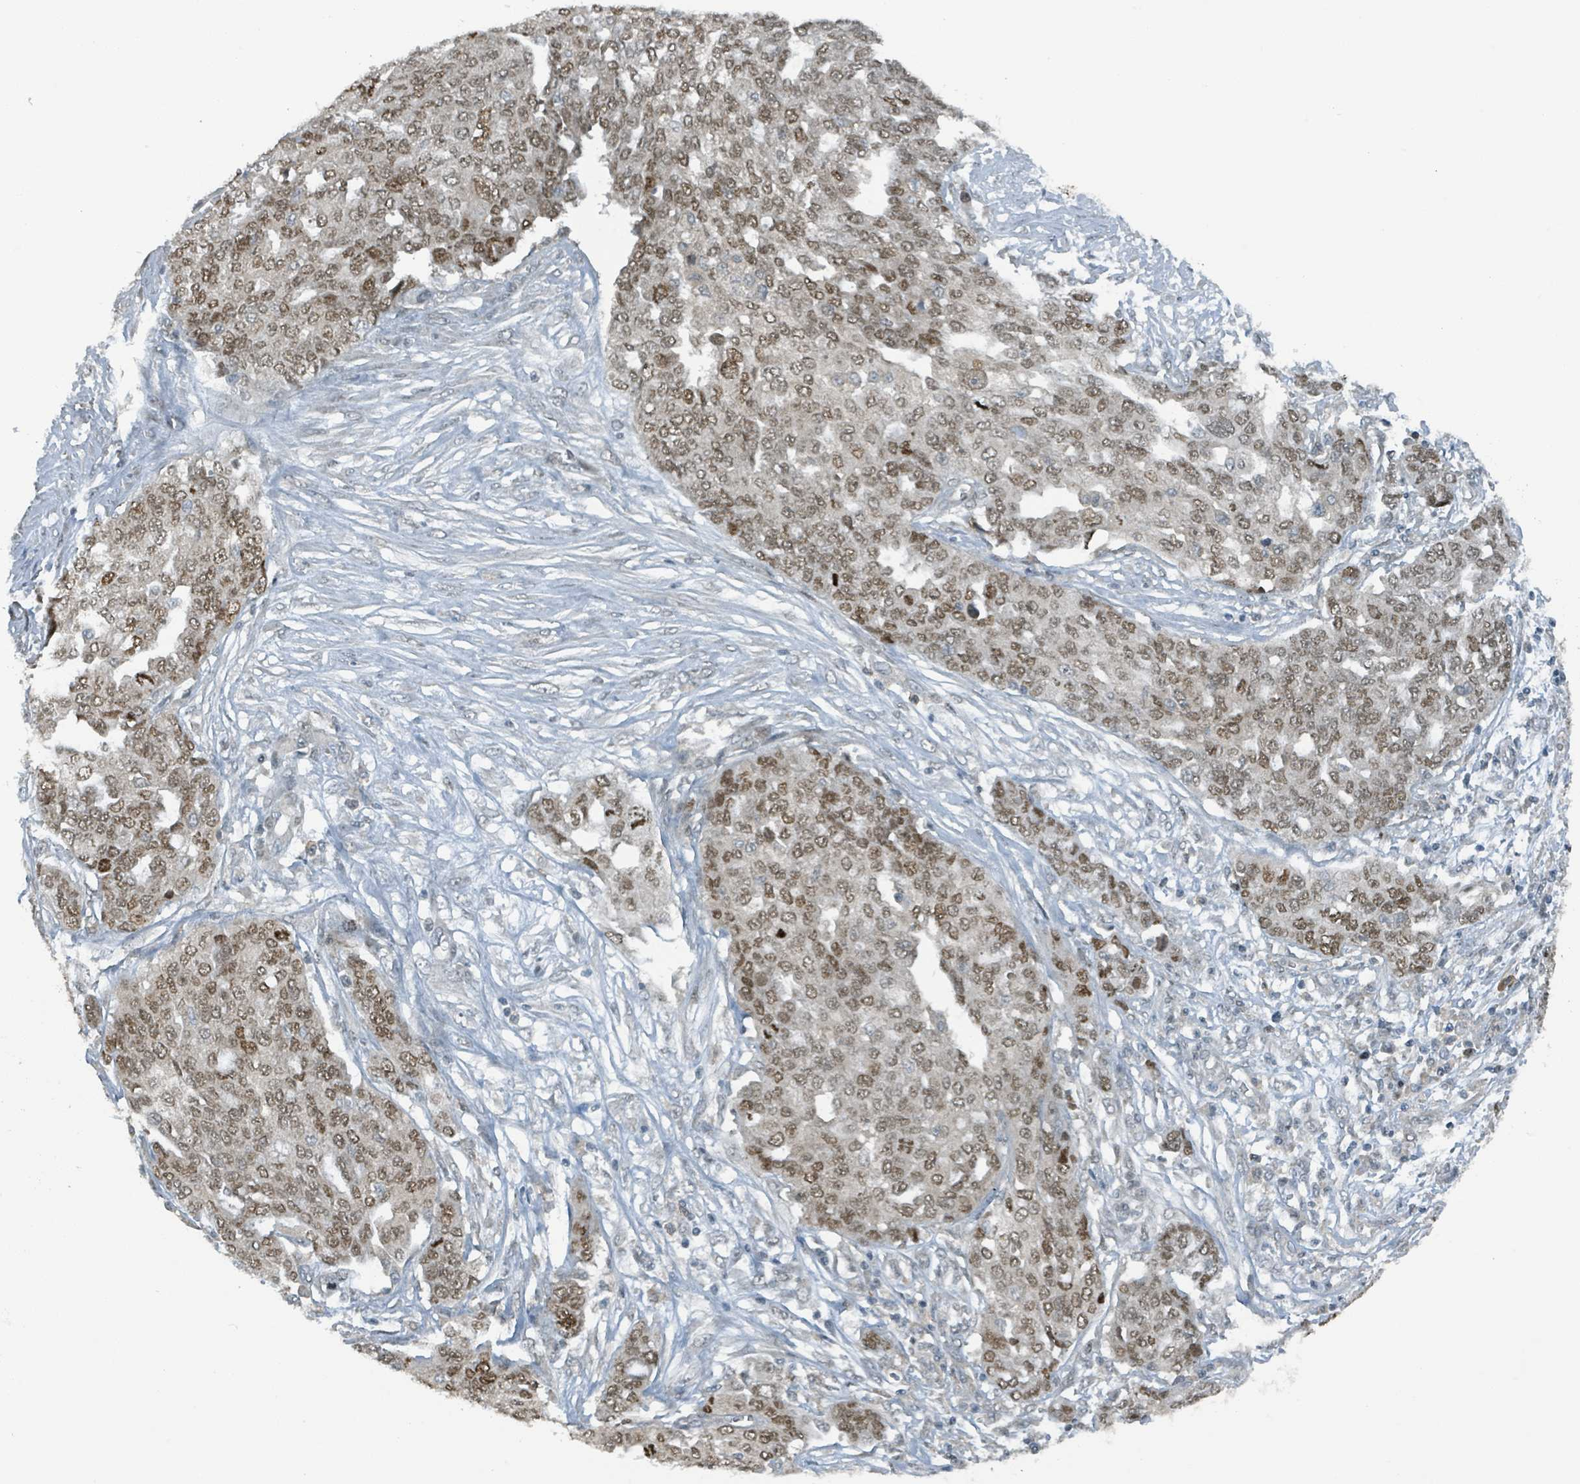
{"staining": {"intensity": "moderate", "quantity": ">75%", "location": "nuclear"}, "tissue": "ovarian cancer", "cell_type": "Tumor cells", "image_type": "cancer", "snomed": [{"axis": "morphology", "description": "Cystadenocarcinoma, serous, NOS"}, {"axis": "topography", "description": "Soft tissue"}, {"axis": "topography", "description": "Ovary"}], "caption": "A brown stain shows moderate nuclear expression of a protein in ovarian cancer (serous cystadenocarcinoma) tumor cells. The protein of interest is stained brown, and the nuclei are stained in blue (DAB (3,3'-diaminobenzidine) IHC with brightfield microscopy, high magnification).", "gene": "PHIP", "patient": {"sex": "female", "age": 57}}